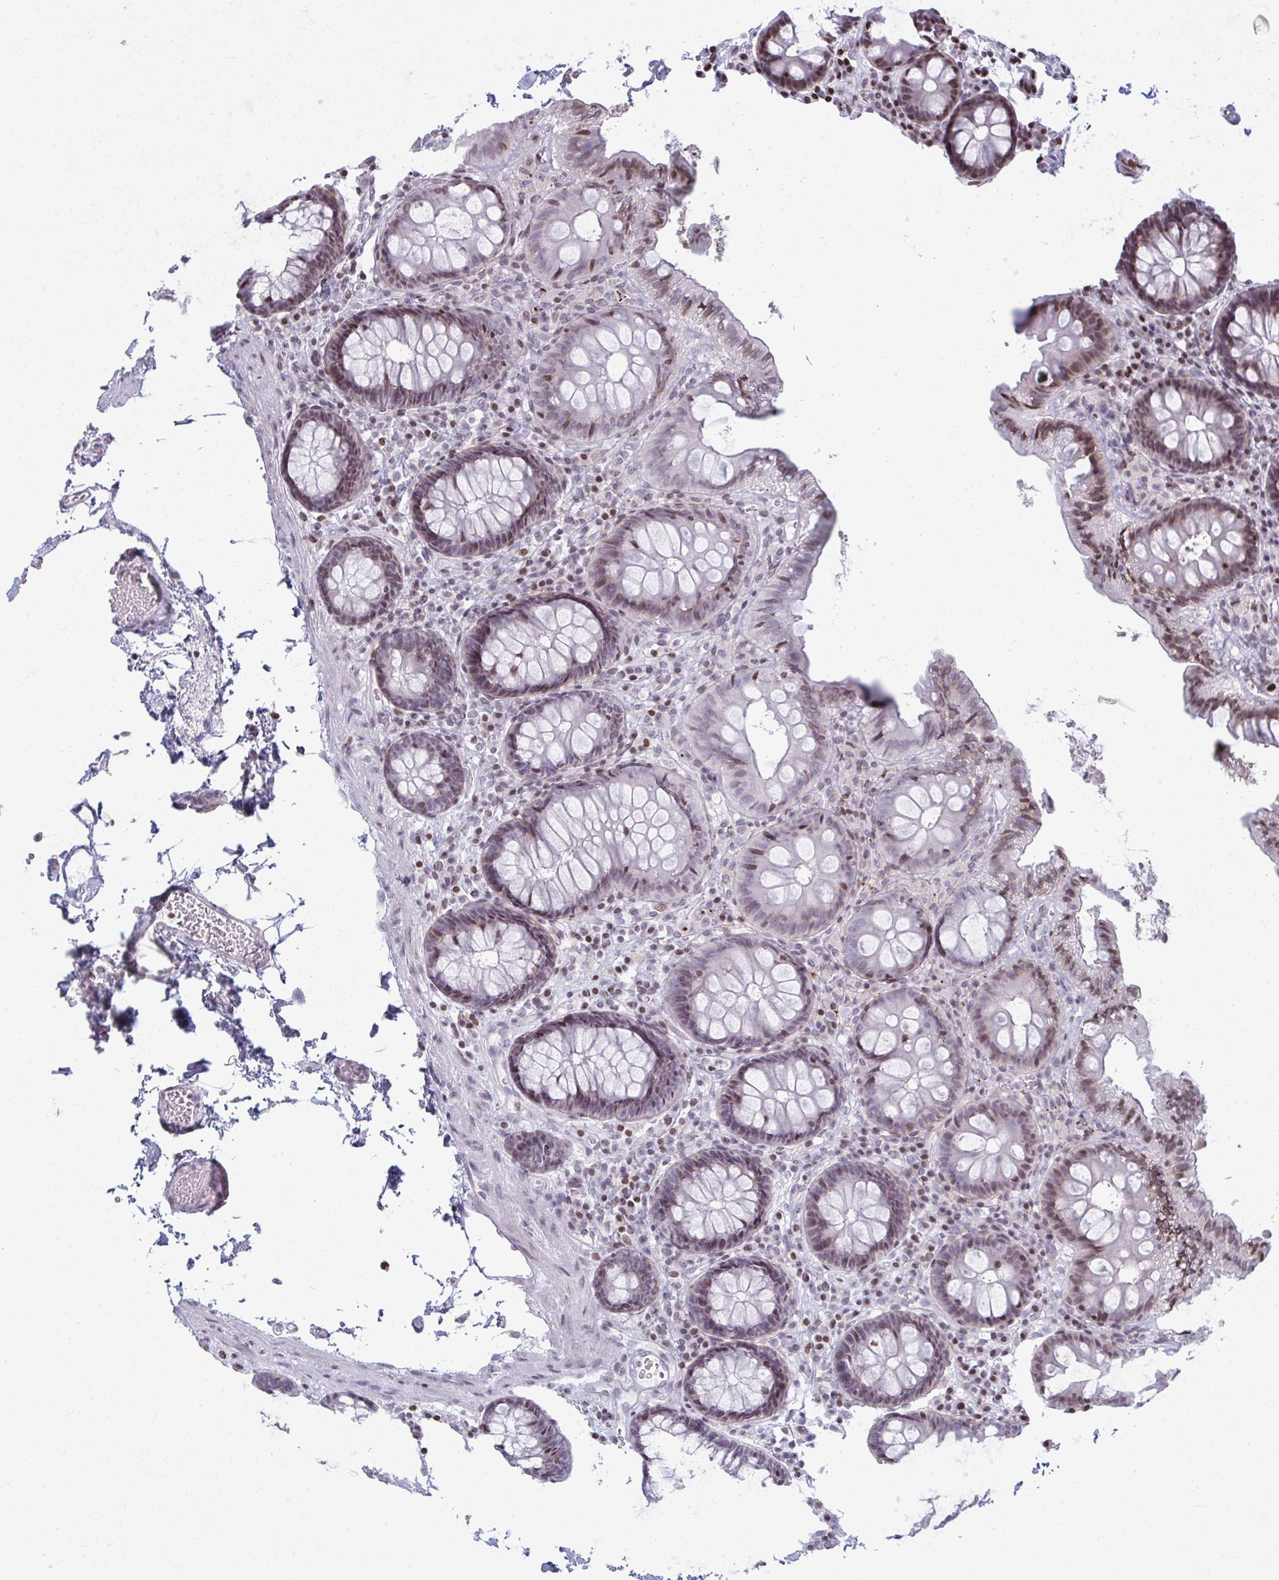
{"staining": {"intensity": "moderate", "quantity": "25%-75%", "location": "nuclear"}, "tissue": "colon", "cell_type": "Endothelial cells", "image_type": "normal", "snomed": [{"axis": "morphology", "description": "Normal tissue, NOS"}, {"axis": "topography", "description": "Colon"}, {"axis": "topography", "description": "Peripheral nerve tissue"}], "caption": "Protein staining of unremarkable colon shows moderate nuclear expression in approximately 25%-75% of endothelial cells. (DAB IHC, brown staining for protein, blue staining for nuclei).", "gene": "AP5M1", "patient": {"sex": "male", "age": 84}}